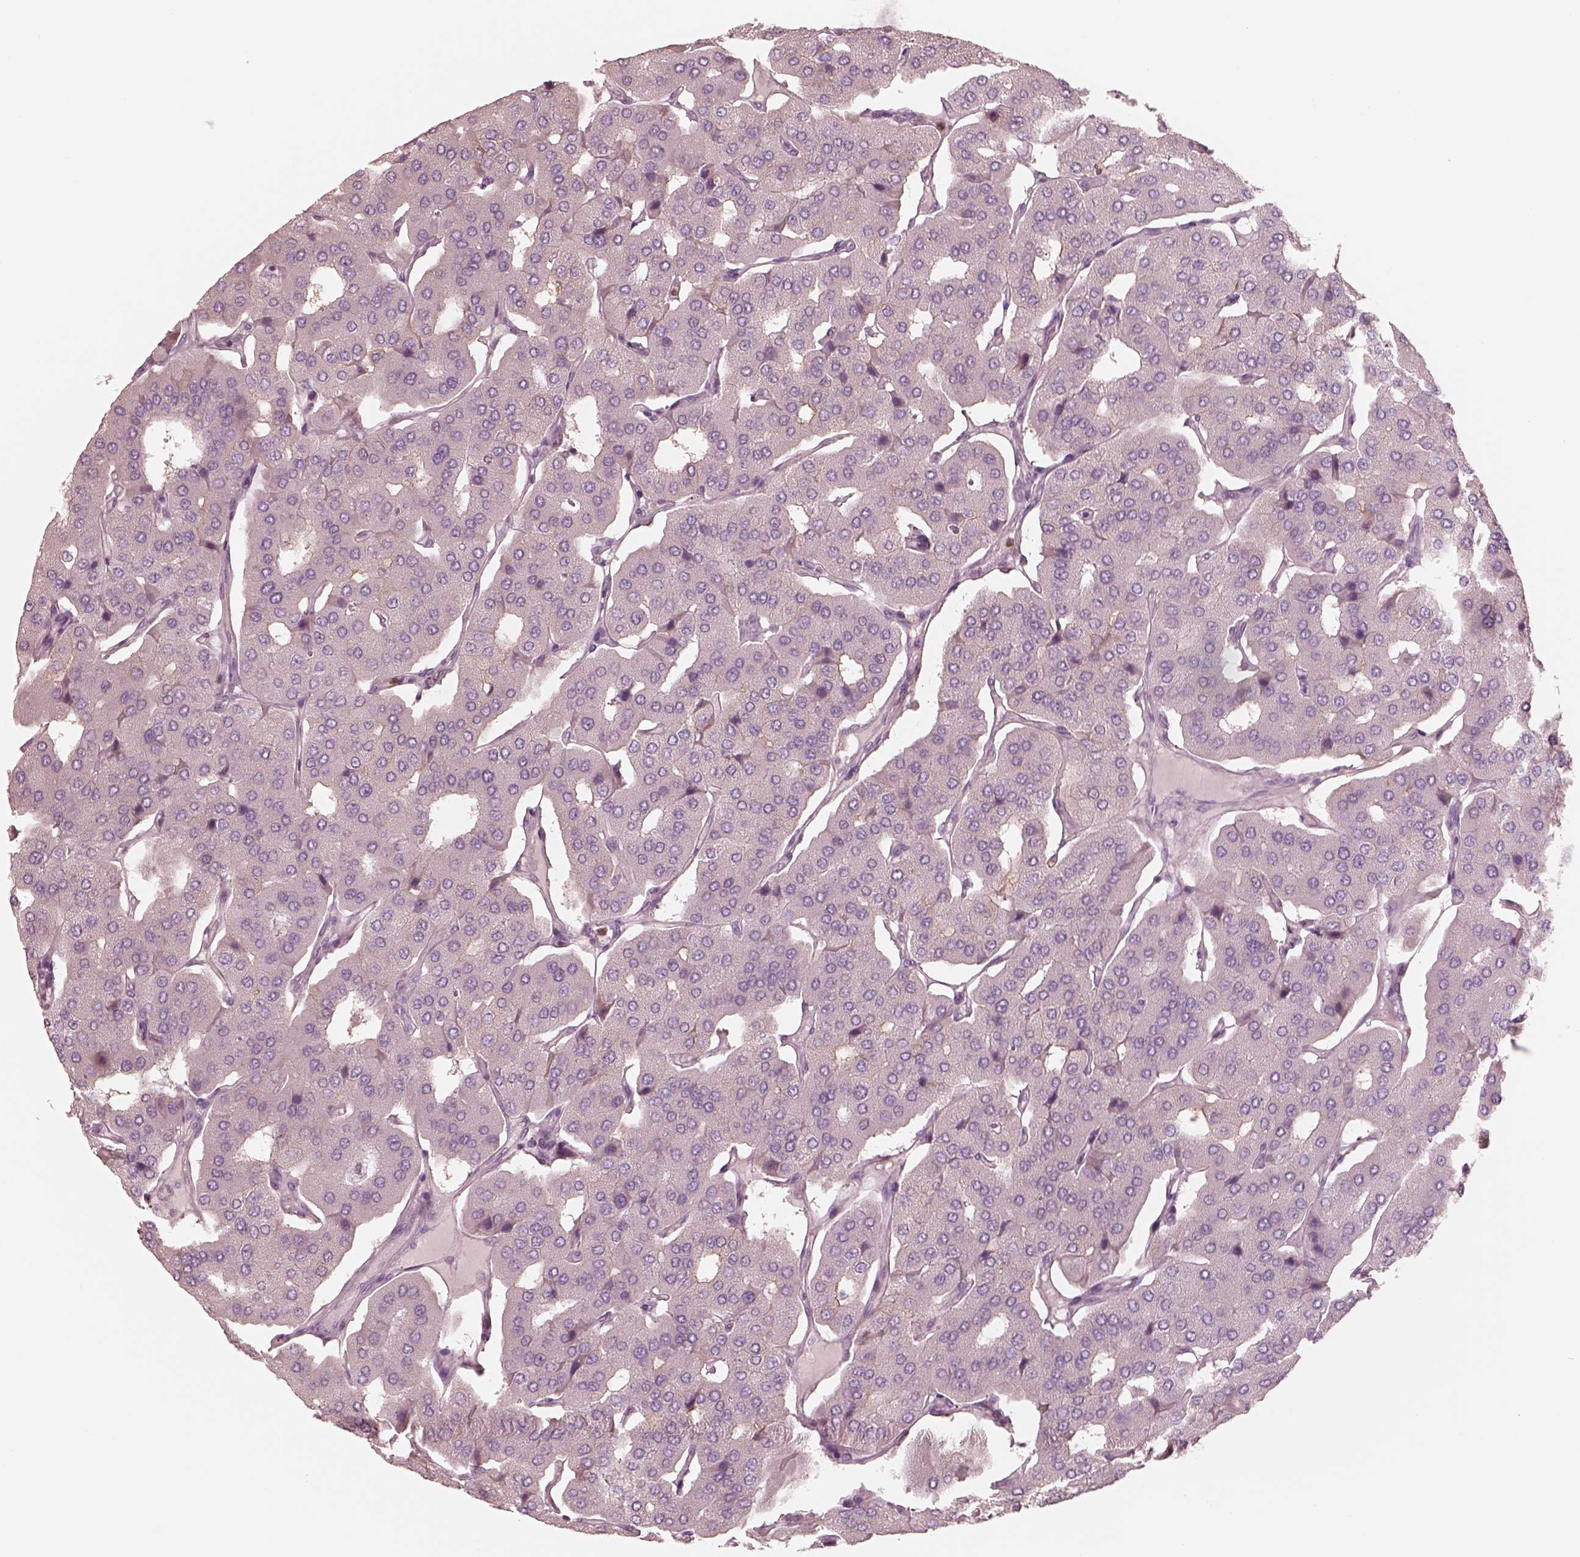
{"staining": {"intensity": "negative", "quantity": "none", "location": "none"}, "tissue": "parathyroid gland", "cell_type": "Glandular cells", "image_type": "normal", "snomed": [{"axis": "morphology", "description": "Normal tissue, NOS"}, {"axis": "morphology", "description": "Adenoma, NOS"}, {"axis": "topography", "description": "Parathyroid gland"}], "caption": "Immunohistochemistry photomicrograph of normal parathyroid gland: parathyroid gland stained with DAB (3,3'-diaminobenzidine) displays no significant protein positivity in glandular cells.", "gene": "GPRIN1", "patient": {"sex": "female", "age": 86}}